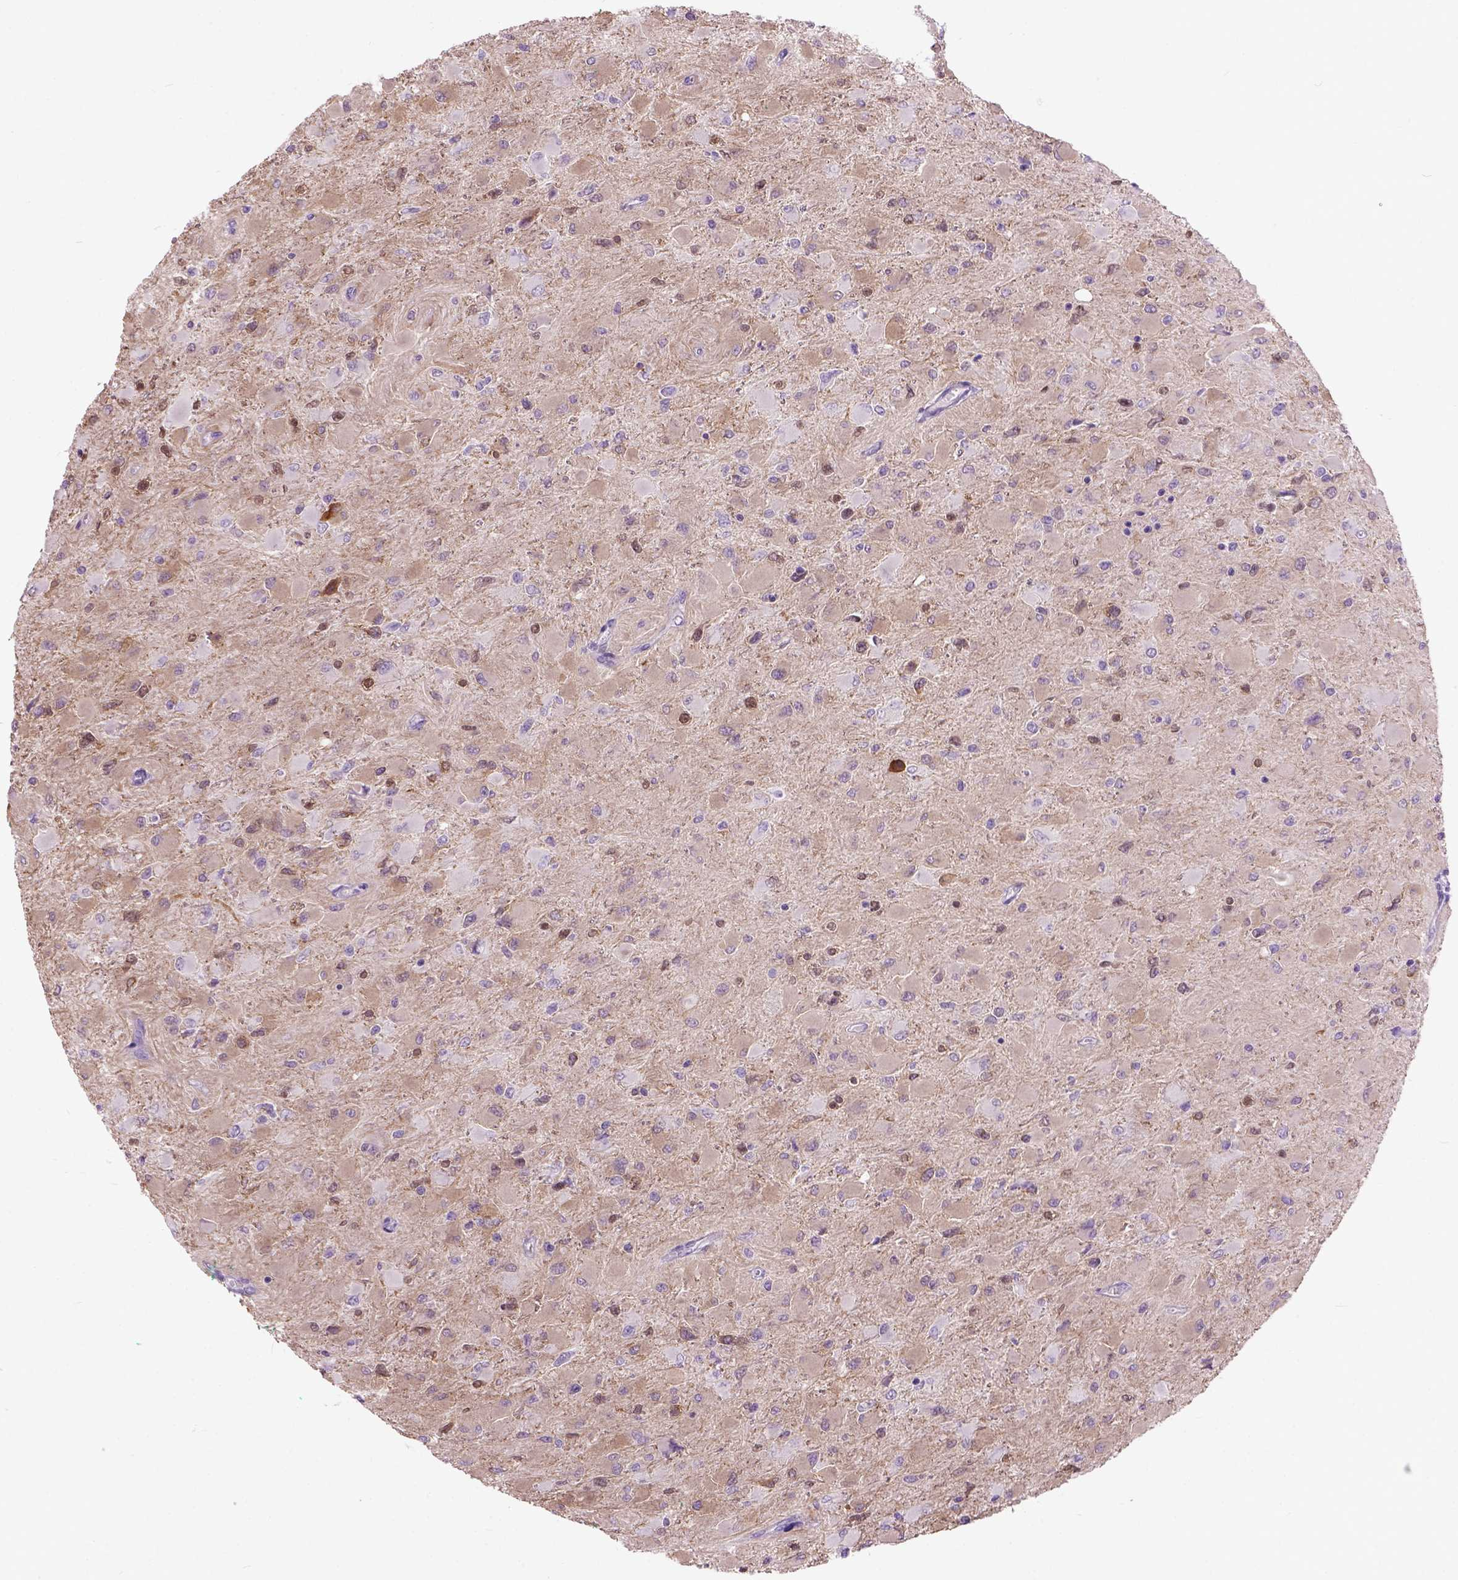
{"staining": {"intensity": "weak", "quantity": "<25%", "location": "cytoplasmic/membranous"}, "tissue": "glioma", "cell_type": "Tumor cells", "image_type": "cancer", "snomed": [{"axis": "morphology", "description": "Glioma, malignant, High grade"}, {"axis": "topography", "description": "Cerebral cortex"}], "caption": "Immunohistochemistry (IHC) photomicrograph of neoplastic tissue: high-grade glioma (malignant) stained with DAB shows no significant protein positivity in tumor cells.", "gene": "MAPT", "patient": {"sex": "female", "age": 36}}